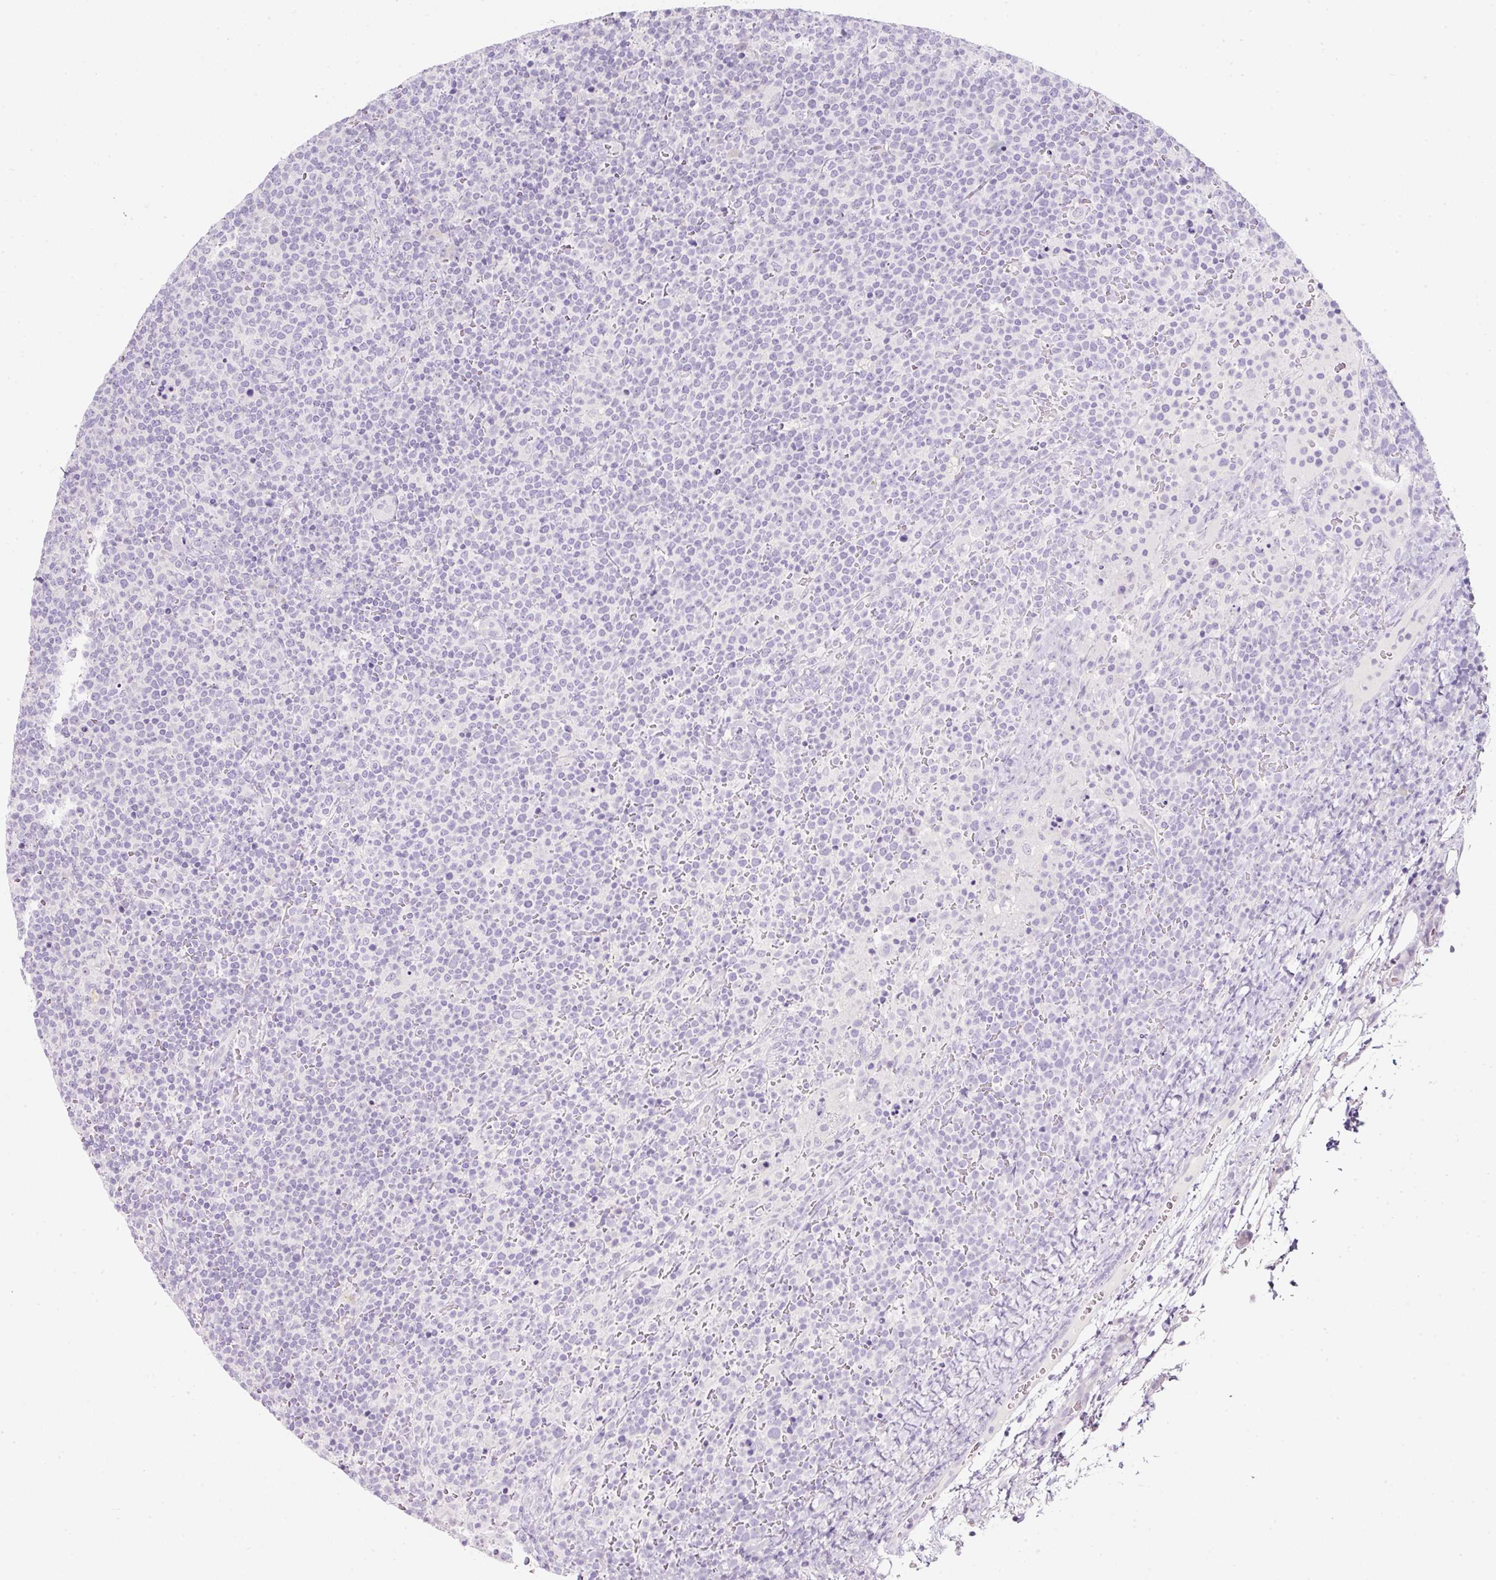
{"staining": {"intensity": "negative", "quantity": "none", "location": "none"}, "tissue": "lymphoma", "cell_type": "Tumor cells", "image_type": "cancer", "snomed": [{"axis": "morphology", "description": "Malignant lymphoma, non-Hodgkin's type, High grade"}, {"axis": "topography", "description": "Lymph node"}], "caption": "An IHC micrograph of high-grade malignant lymphoma, non-Hodgkin's type is shown. There is no staining in tumor cells of high-grade malignant lymphoma, non-Hodgkin's type.", "gene": "SLC2A2", "patient": {"sex": "male", "age": 61}}